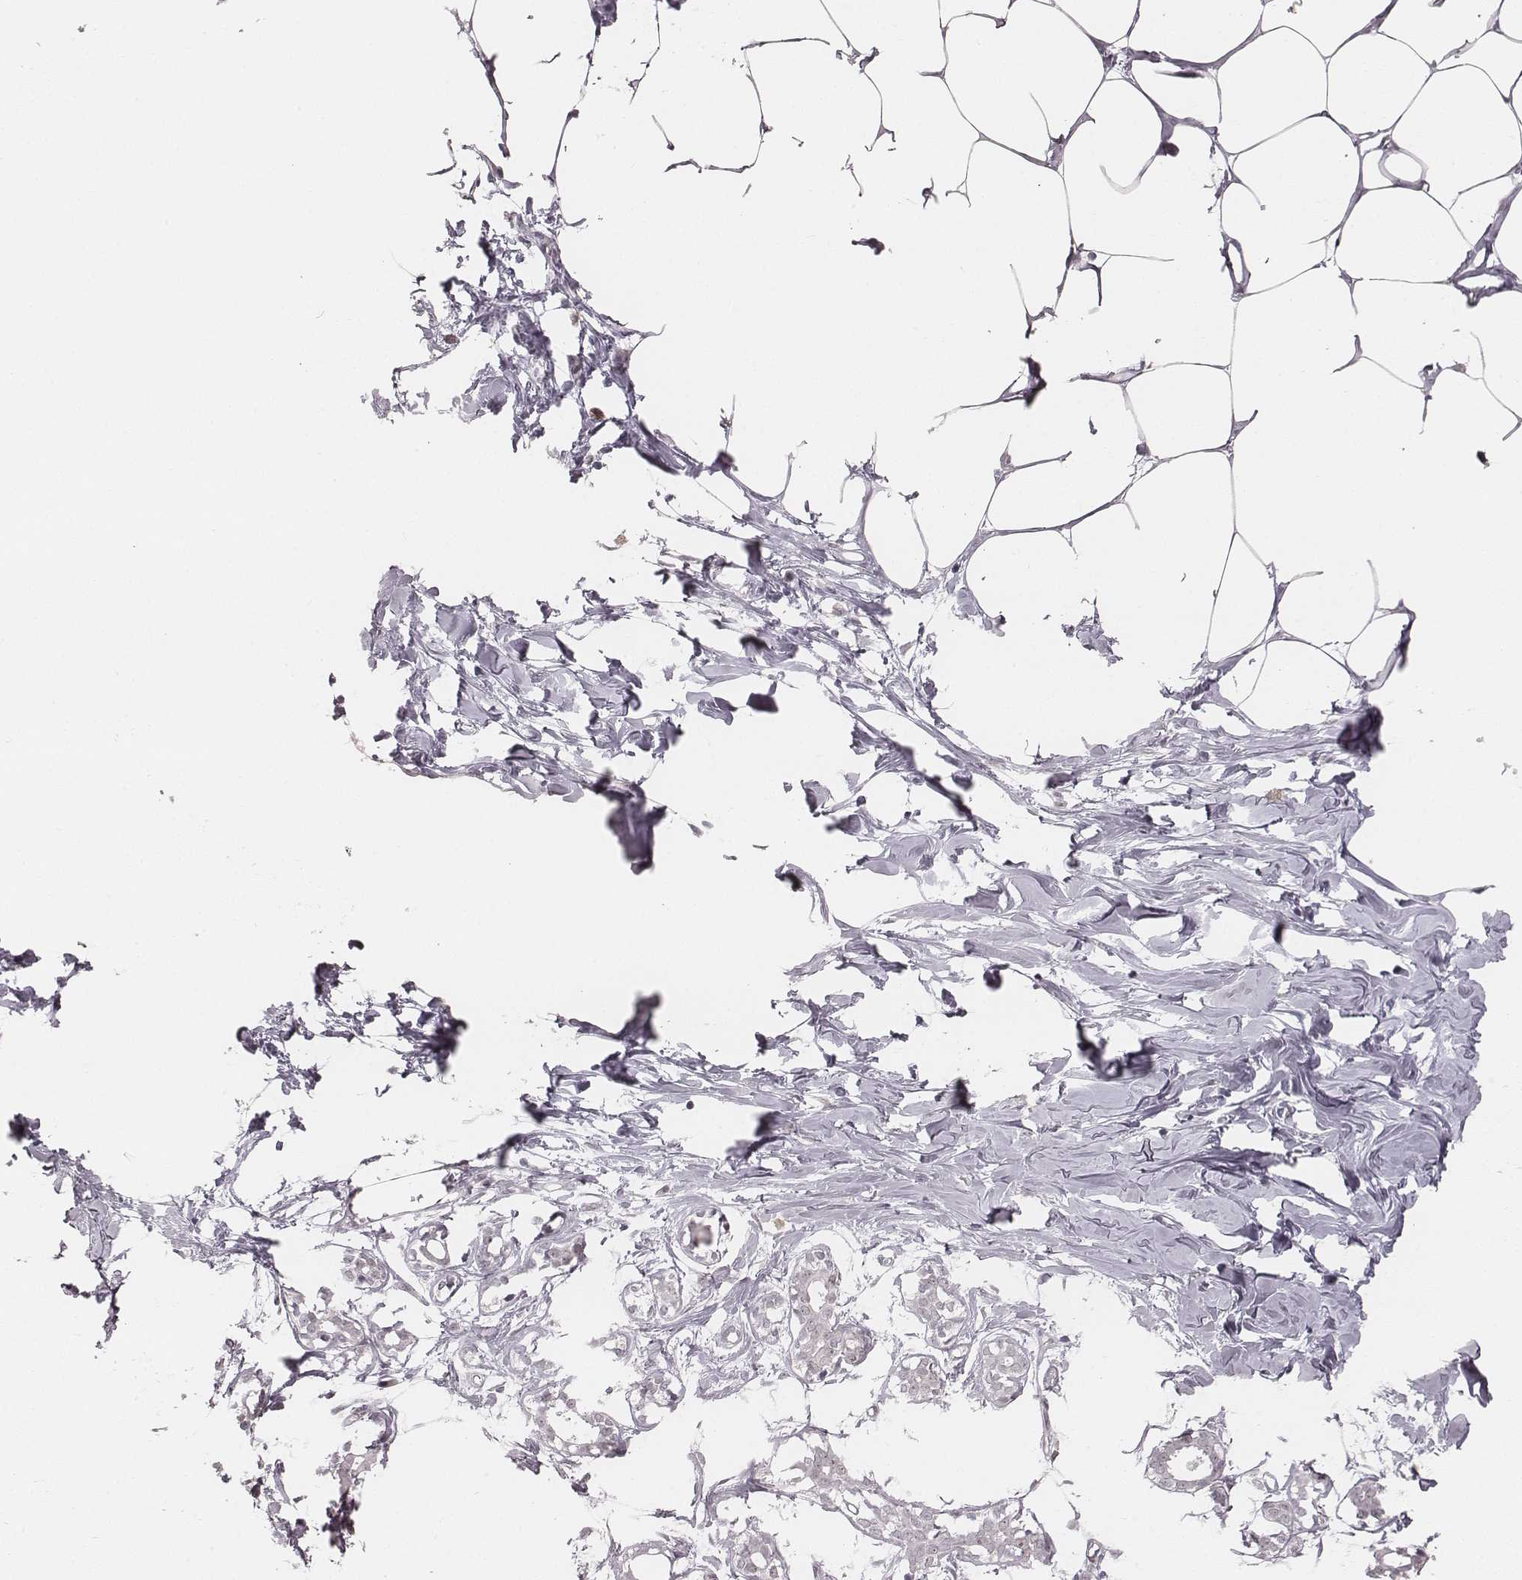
{"staining": {"intensity": "negative", "quantity": "none", "location": "none"}, "tissue": "breast", "cell_type": "Adipocytes", "image_type": "normal", "snomed": [{"axis": "morphology", "description": "Normal tissue, NOS"}, {"axis": "topography", "description": "Breast"}], "caption": "Immunohistochemical staining of unremarkable breast exhibits no significant expression in adipocytes.", "gene": "RPGRIP1", "patient": {"sex": "female", "age": 27}}